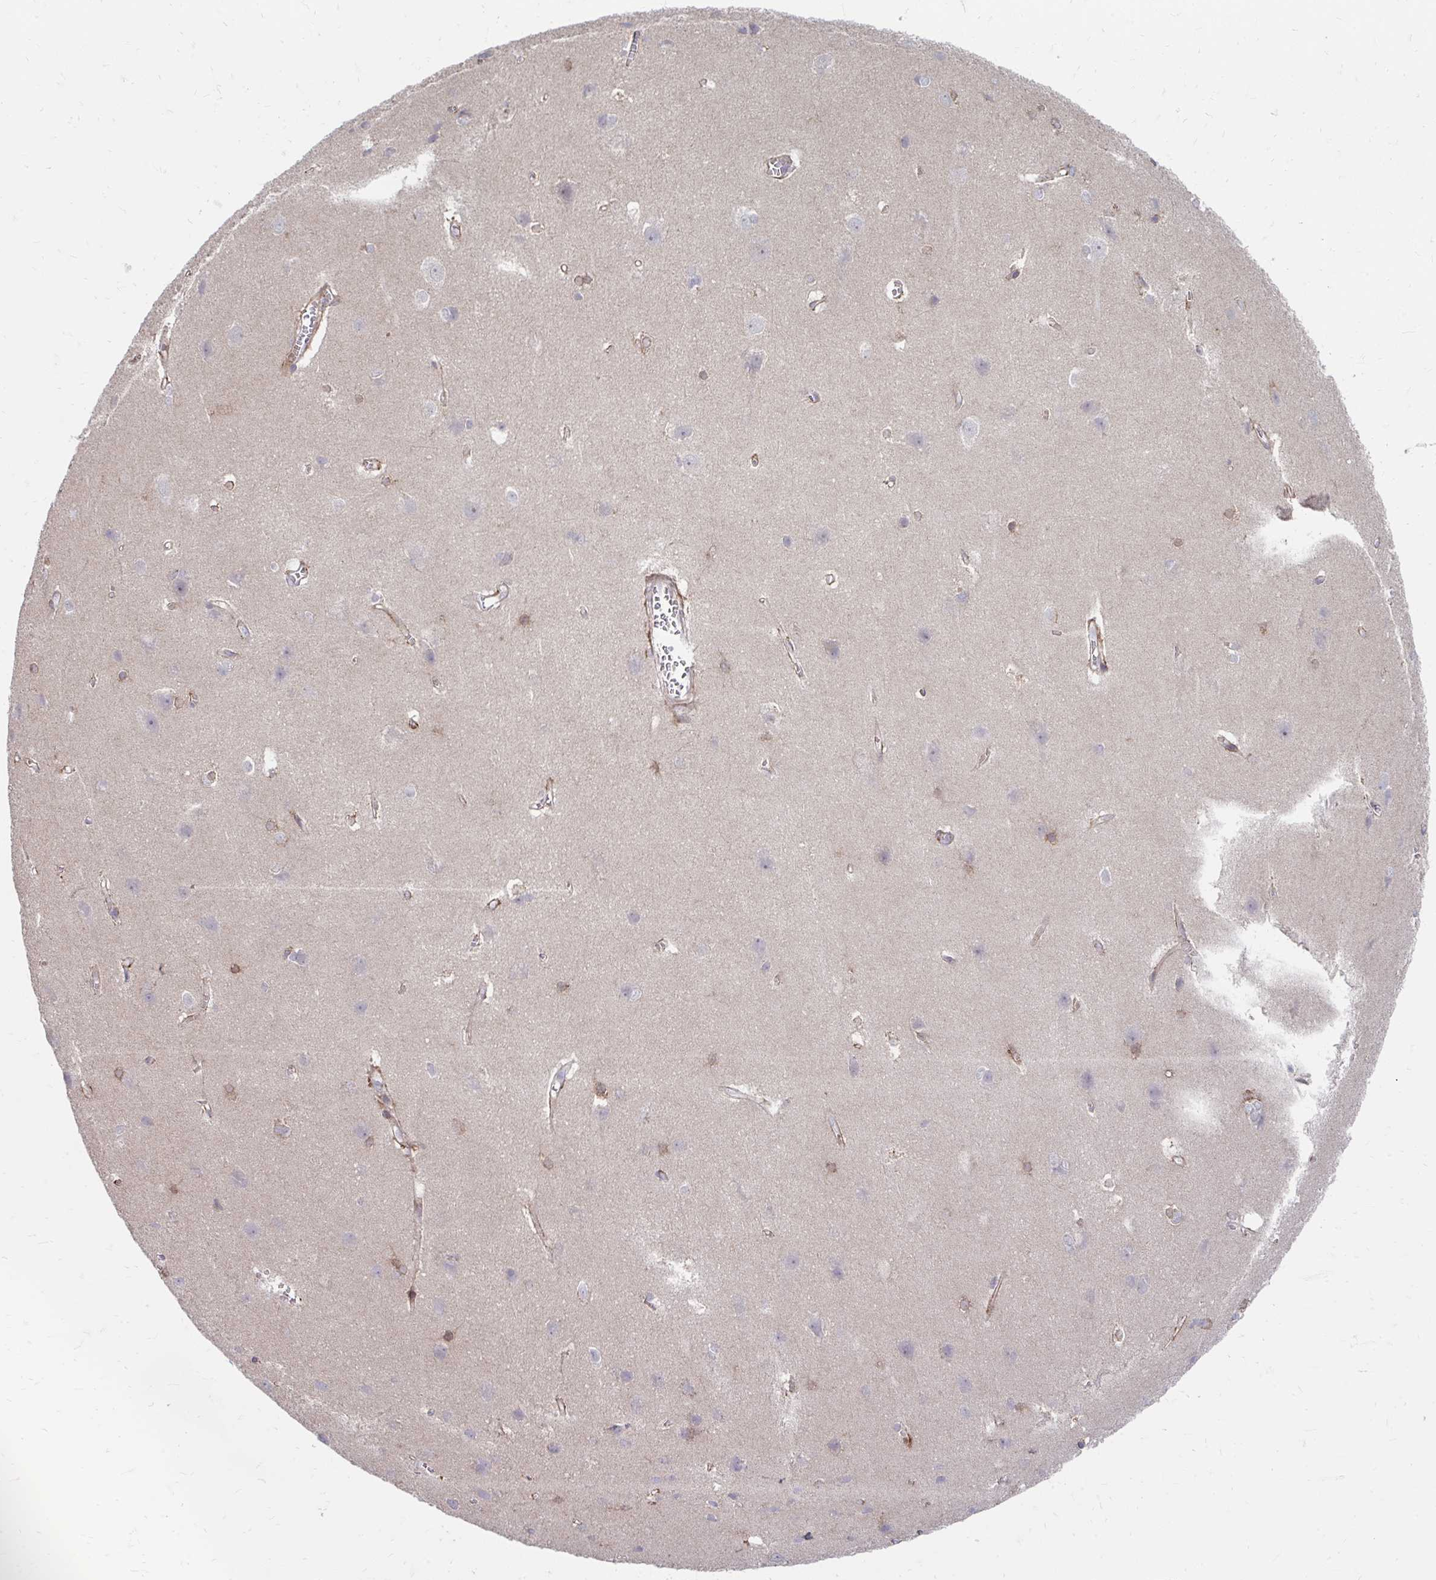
{"staining": {"intensity": "moderate", "quantity": ">75%", "location": "cytoplasmic/membranous"}, "tissue": "cerebral cortex", "cell_type": "Endothelial cells", "image_type": "normal", "snomed": [{"axis": "morphology", "description": "Normal tissue, NOS"}, {"axis": "topography", "description": "Cerebral cortex"}], "caption": "This is an image of immunohistochemistry (IHC) staining of normal cerebral cortex, which shows moderate positivity in the cytoplasmic/membranous of endothelial cells.", "gene": "ITPR2", "patient": {"sex": "male", "age": 37}}